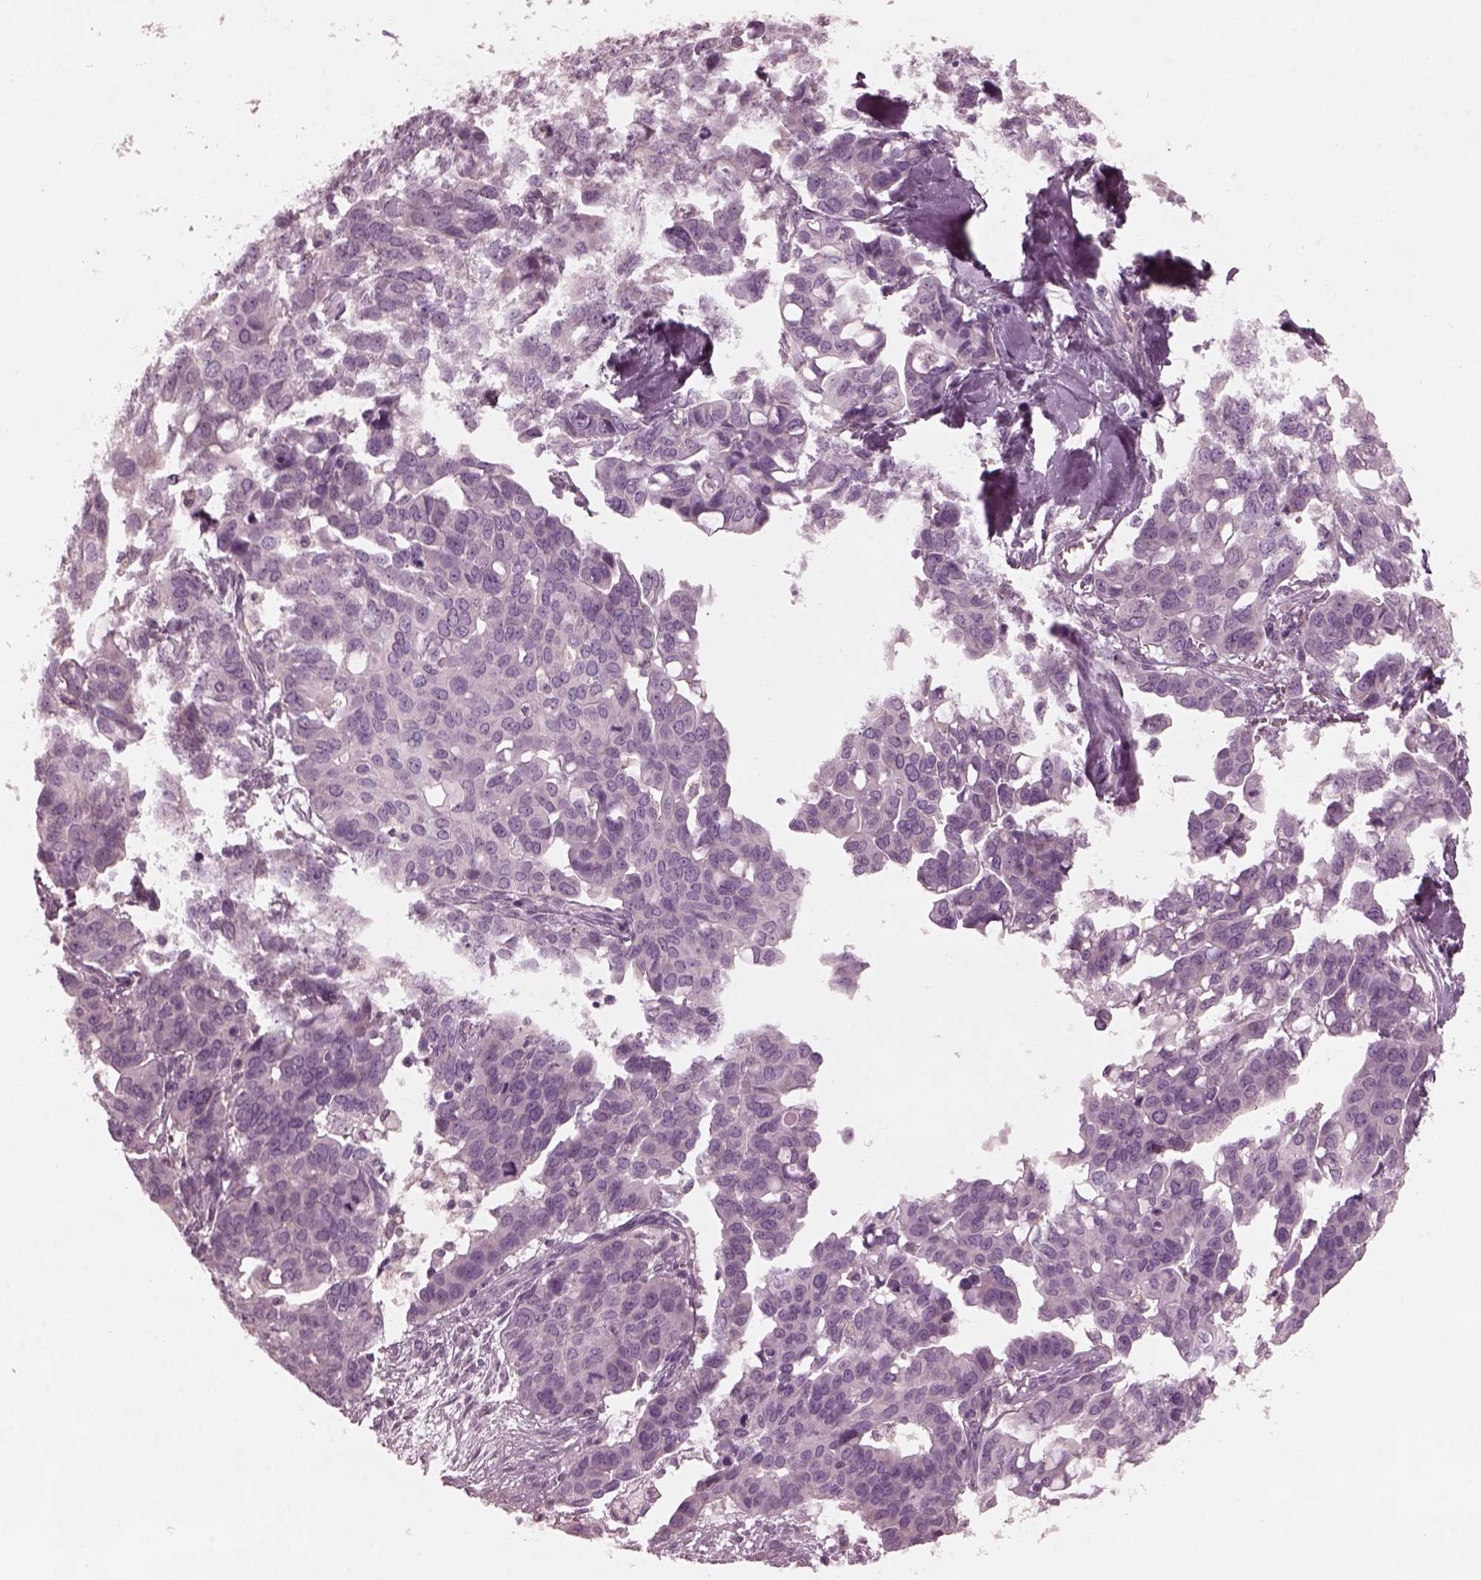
{"staining": {"intensity": "negative", "quantity": "none", "location": "none"}, "tissue": "ovarian cancer", "cell_type": "Tumor cells", "image_type": "cancer", "snomed": [{"axis": "morphology", "description": "Carcinoma, endometroid"}, {"axis": "topography", "description": "Ovary"}], "caption": "This is an IHC image of ovarian endometroid carcinoma. There is no expression in tumor cells.", "gene": "KIF6", "patient": {"sex": "female", "age": 78}}